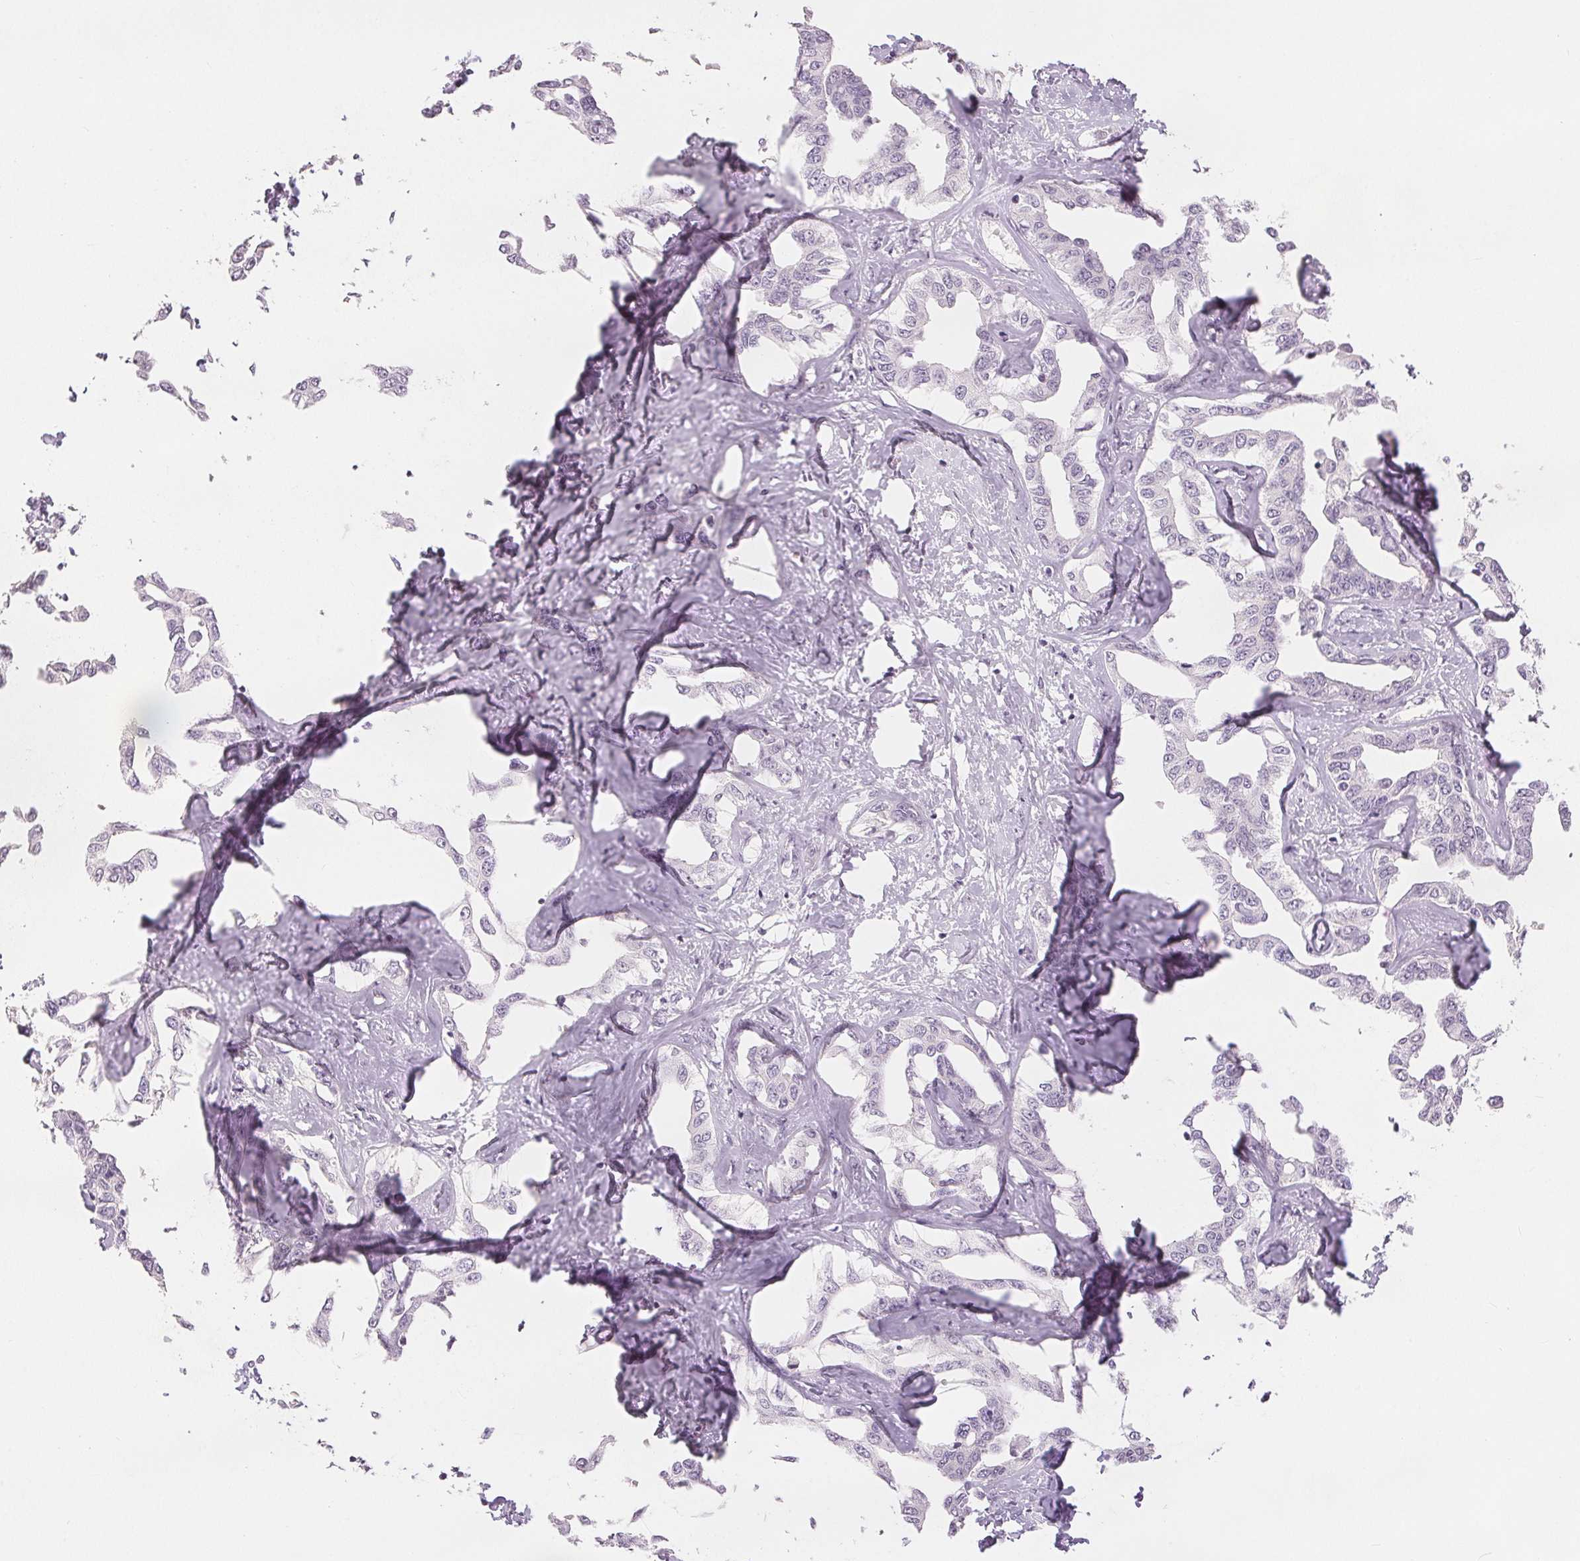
{"staining": {"intensity": "negative", "quantity": "none", "location": "none"}, "tissue": "liver cancer", "cell_type": "Tumor cells", "image_type": "cancer", "snomed": [{"axis": "morphology", "description": "Cholangiocarcinoma"}, {"axis": "topography", "description": "Liver"}], "caption": "Immunohistochemical staining of liver cancer reveals no significant staining in tumor cells.", "gene": "SLC27A5", "patient": {"sex": "male", "age": 59}}